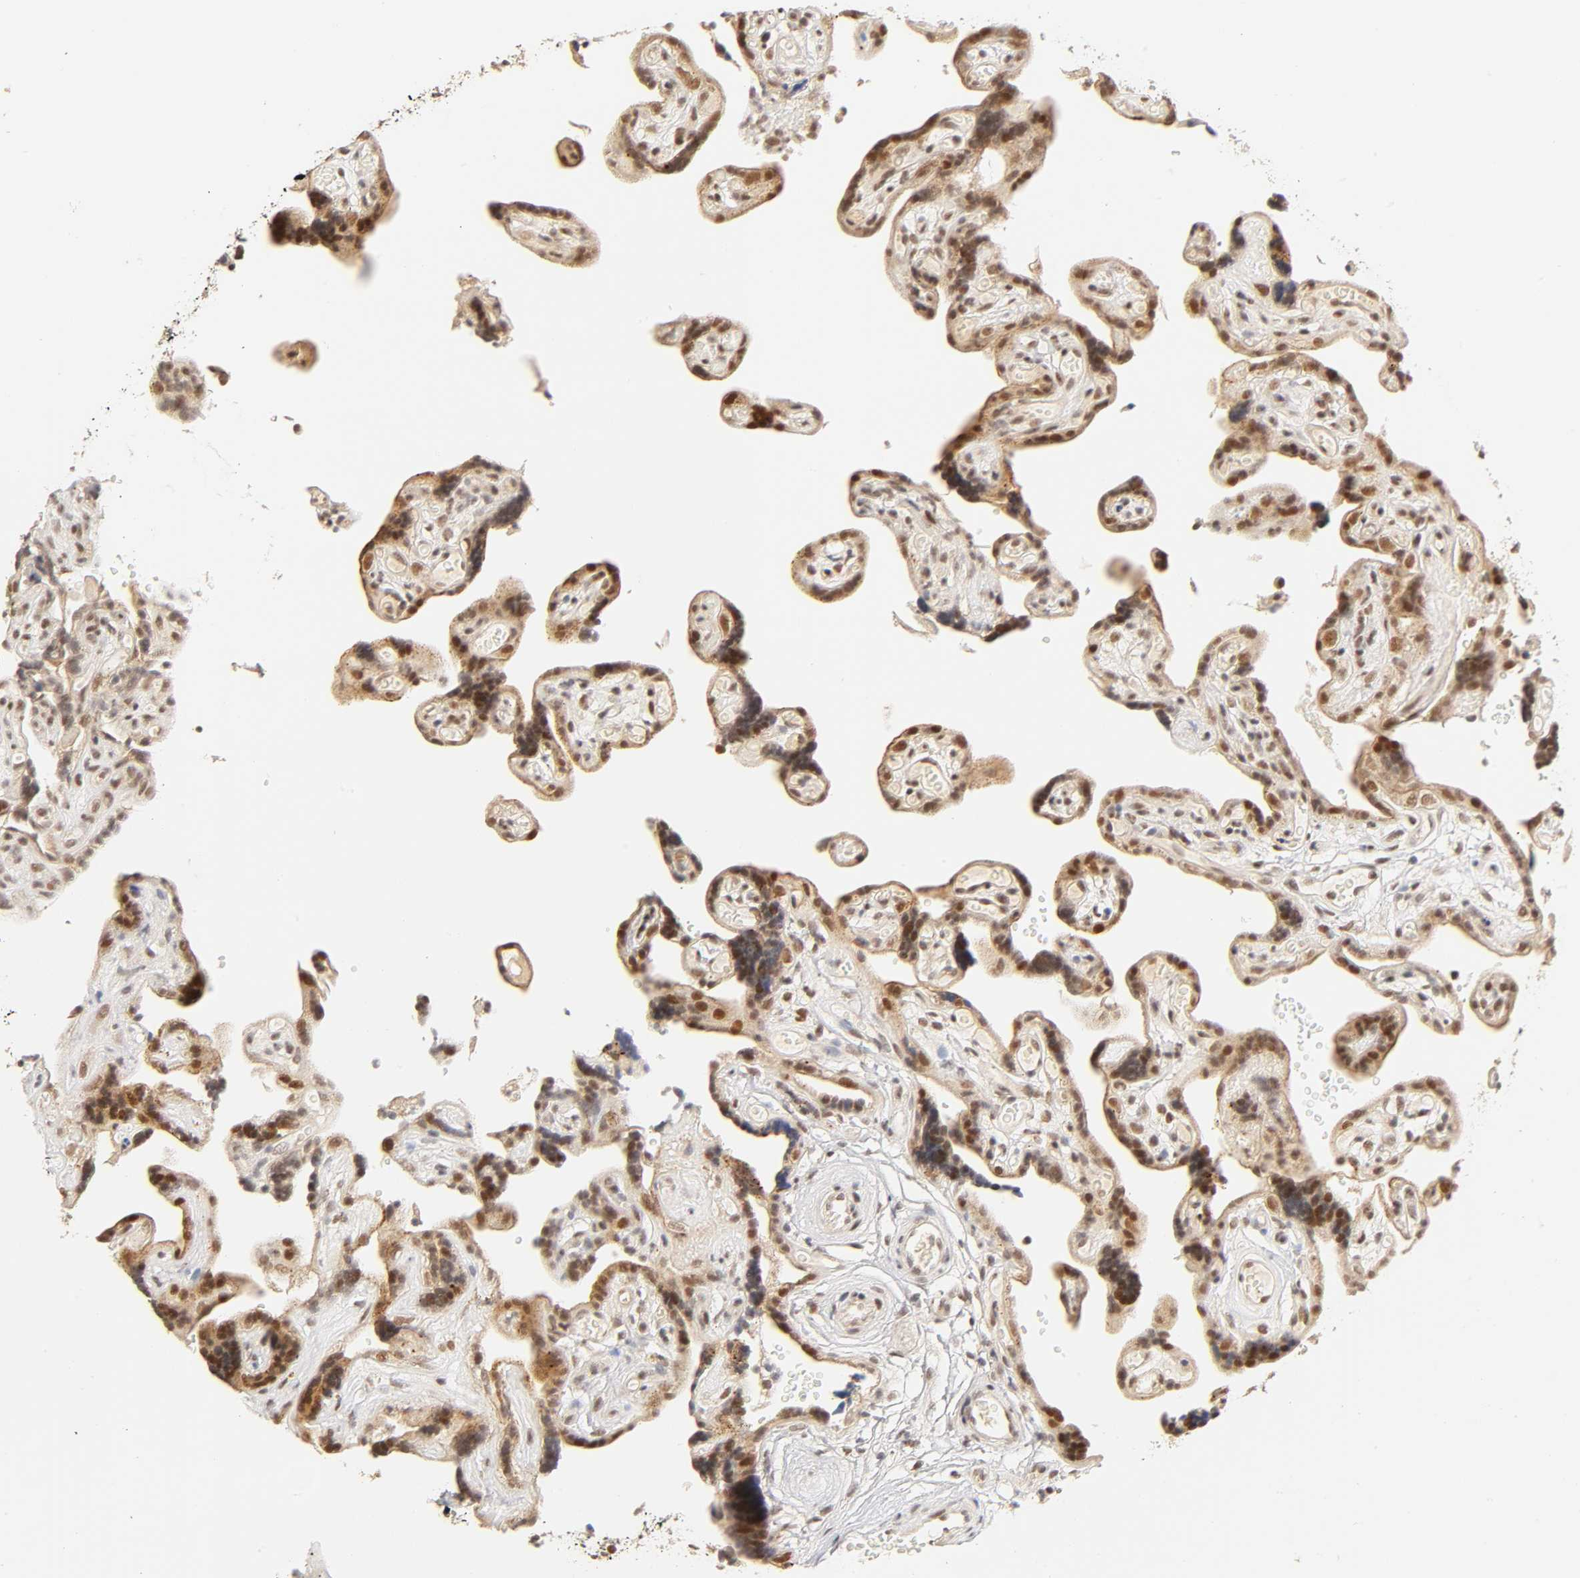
{"staining": {"intensity": "moderate", "quantity": "25%-75%", "location": "cytoplasmic/membranous,nuclear"}, "tissue": "placenta", "cell_type": "Decidual cells", "image_type": "normal", "snomed": [{"axis": "morphology", "description": "Normal tissue, NOS"}, {"axis": "topography", "description": "Placenta"}], "caption": "Immunohistochemistry (IHC) micrograph of normal placenta stained for a protein (brown), which exhibits medium levels of moderate cytoplasmic/membranous,nuclear staining in about 25%-75% of decidual cells.", "gene": "TAF10", "patient": {"sex": "female", "age": 30}}